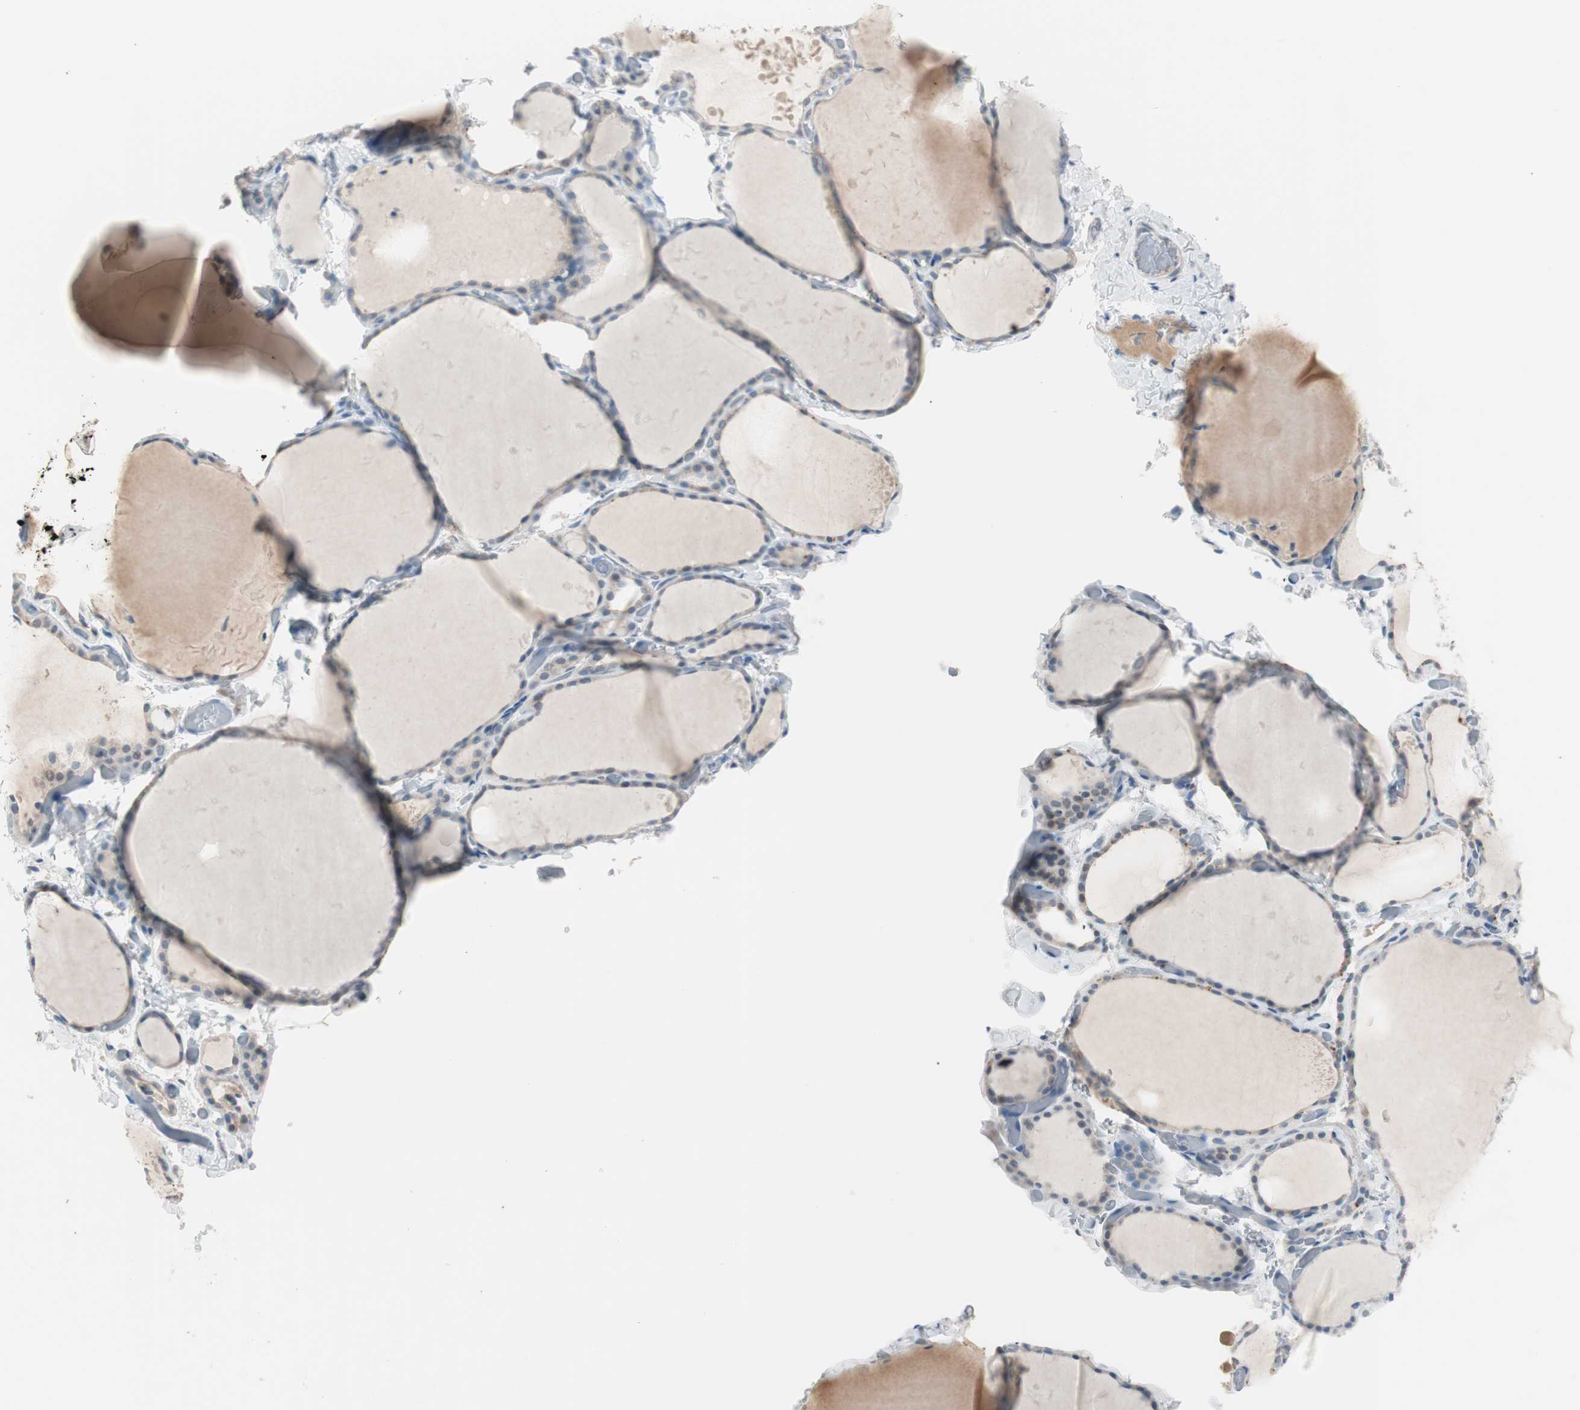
{"staining": {"intensity": "strong", "quantity": "<25%", "location": "cytoplasmic/membranous"}, "tissue": "thyroid gland", "cell_type": "Glandular cells", "image_type": "normal", "snomed": [{"axis": "morphology", "description": "Normal tissue, NOS"}, {"axis": "topography", "description": "Thyroid gland"}], "caption": "Immunohistochemical staining of normal thyroid gland displays <25% levels of strong cytoplasmic/membranous protein expression in approximately <25% of glandular cells.", "gene": "KHK", "patient": {"sex": "female", "age": 22}}